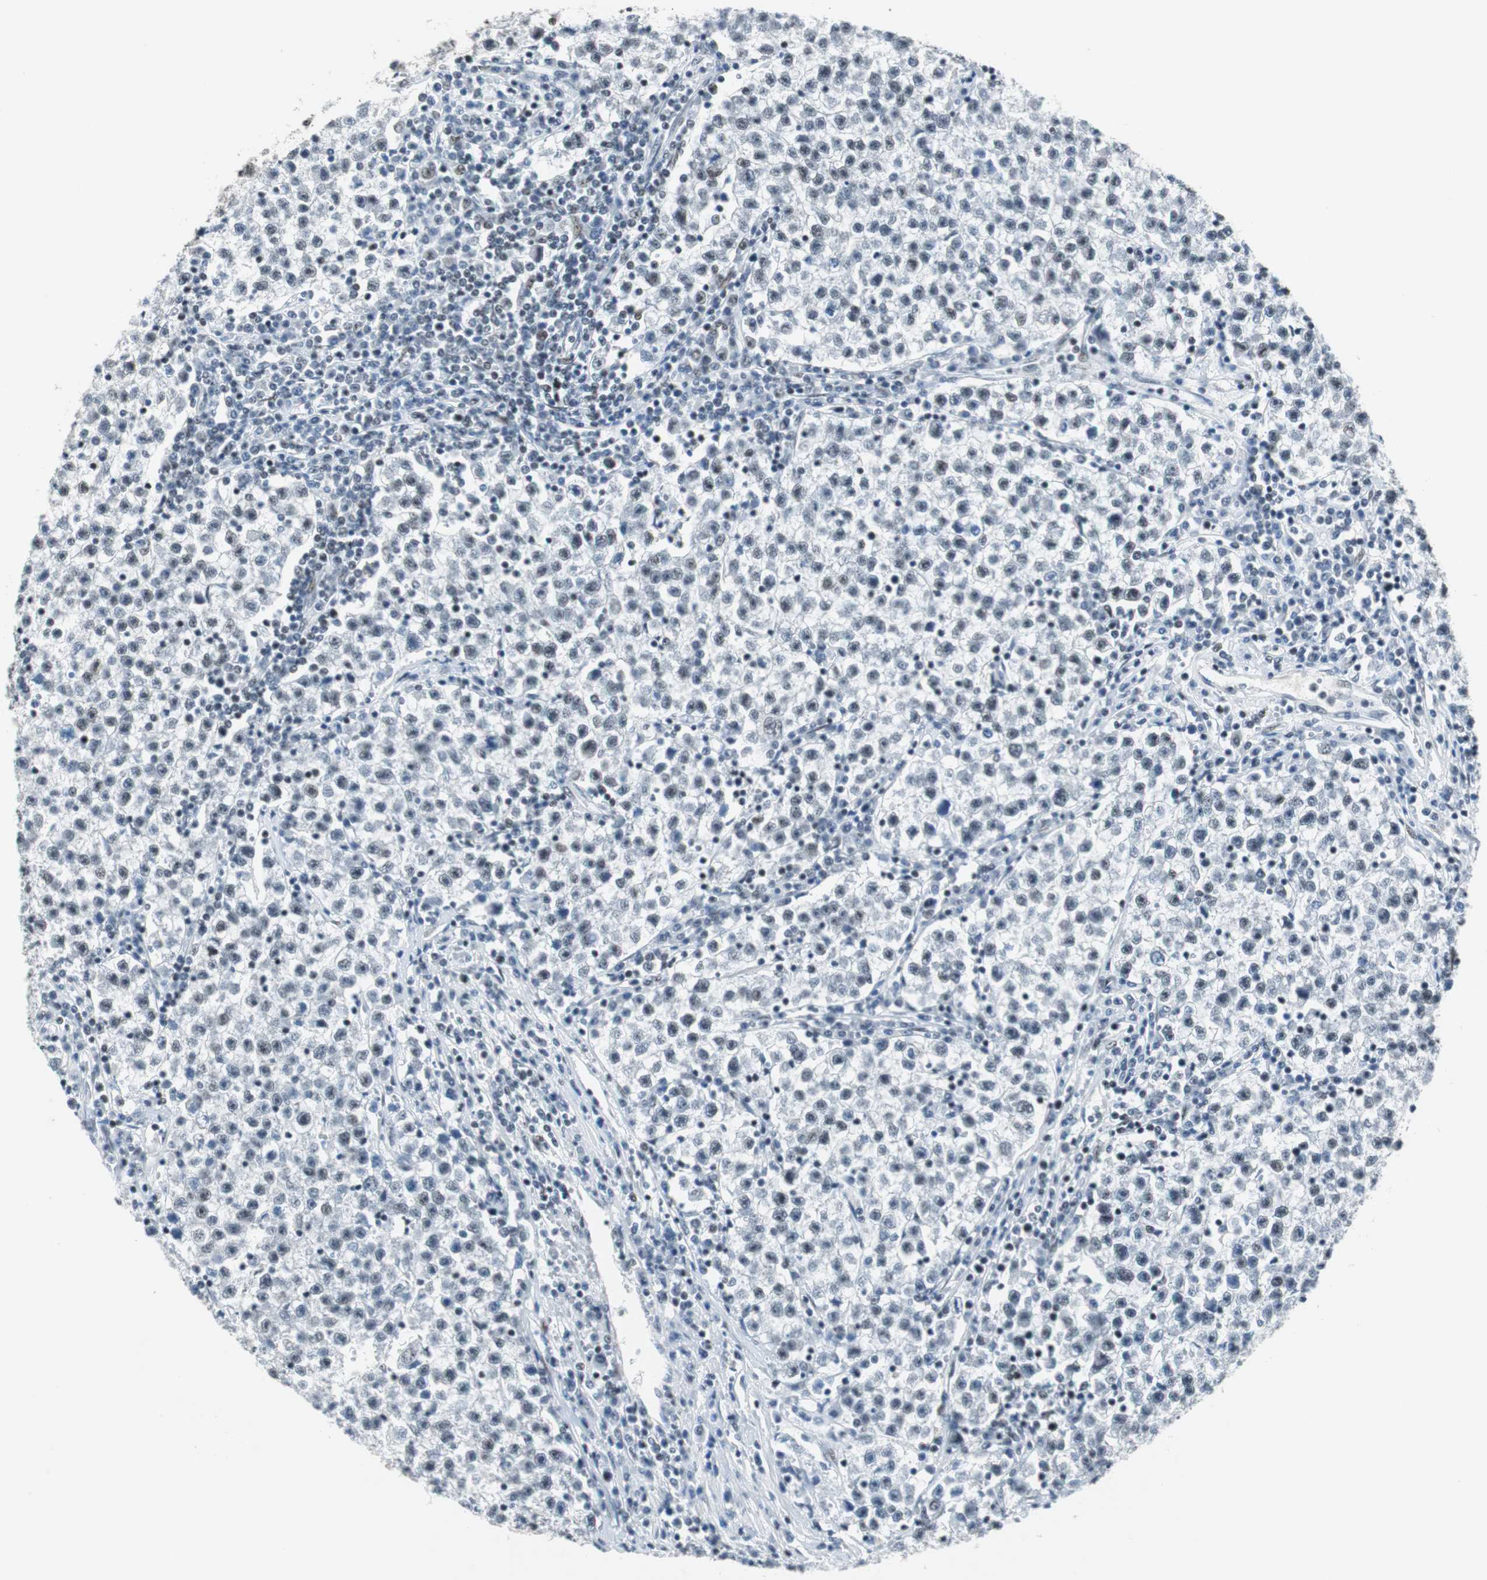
{"staining": {"intensity": "negative", "quantity": "none", "location": "none"}, "tissue": "testis cancer", "cell_type": "Tumor cells", "image_type": "cancer", "snomed": [{"axis": "morphology", "description": "Seminoma, NOS"}, {"axis": "topography", "description": "Testis"}], "caption": "A histopathology image of seminoma (testis) stained for a protein shows no brown staining in tumor cells. (Immunohistochemistry (ihc), brightfield microscopy, high magnification).", "gene": "HDAC3", "patient": {"sex": "male", "age": 22}}